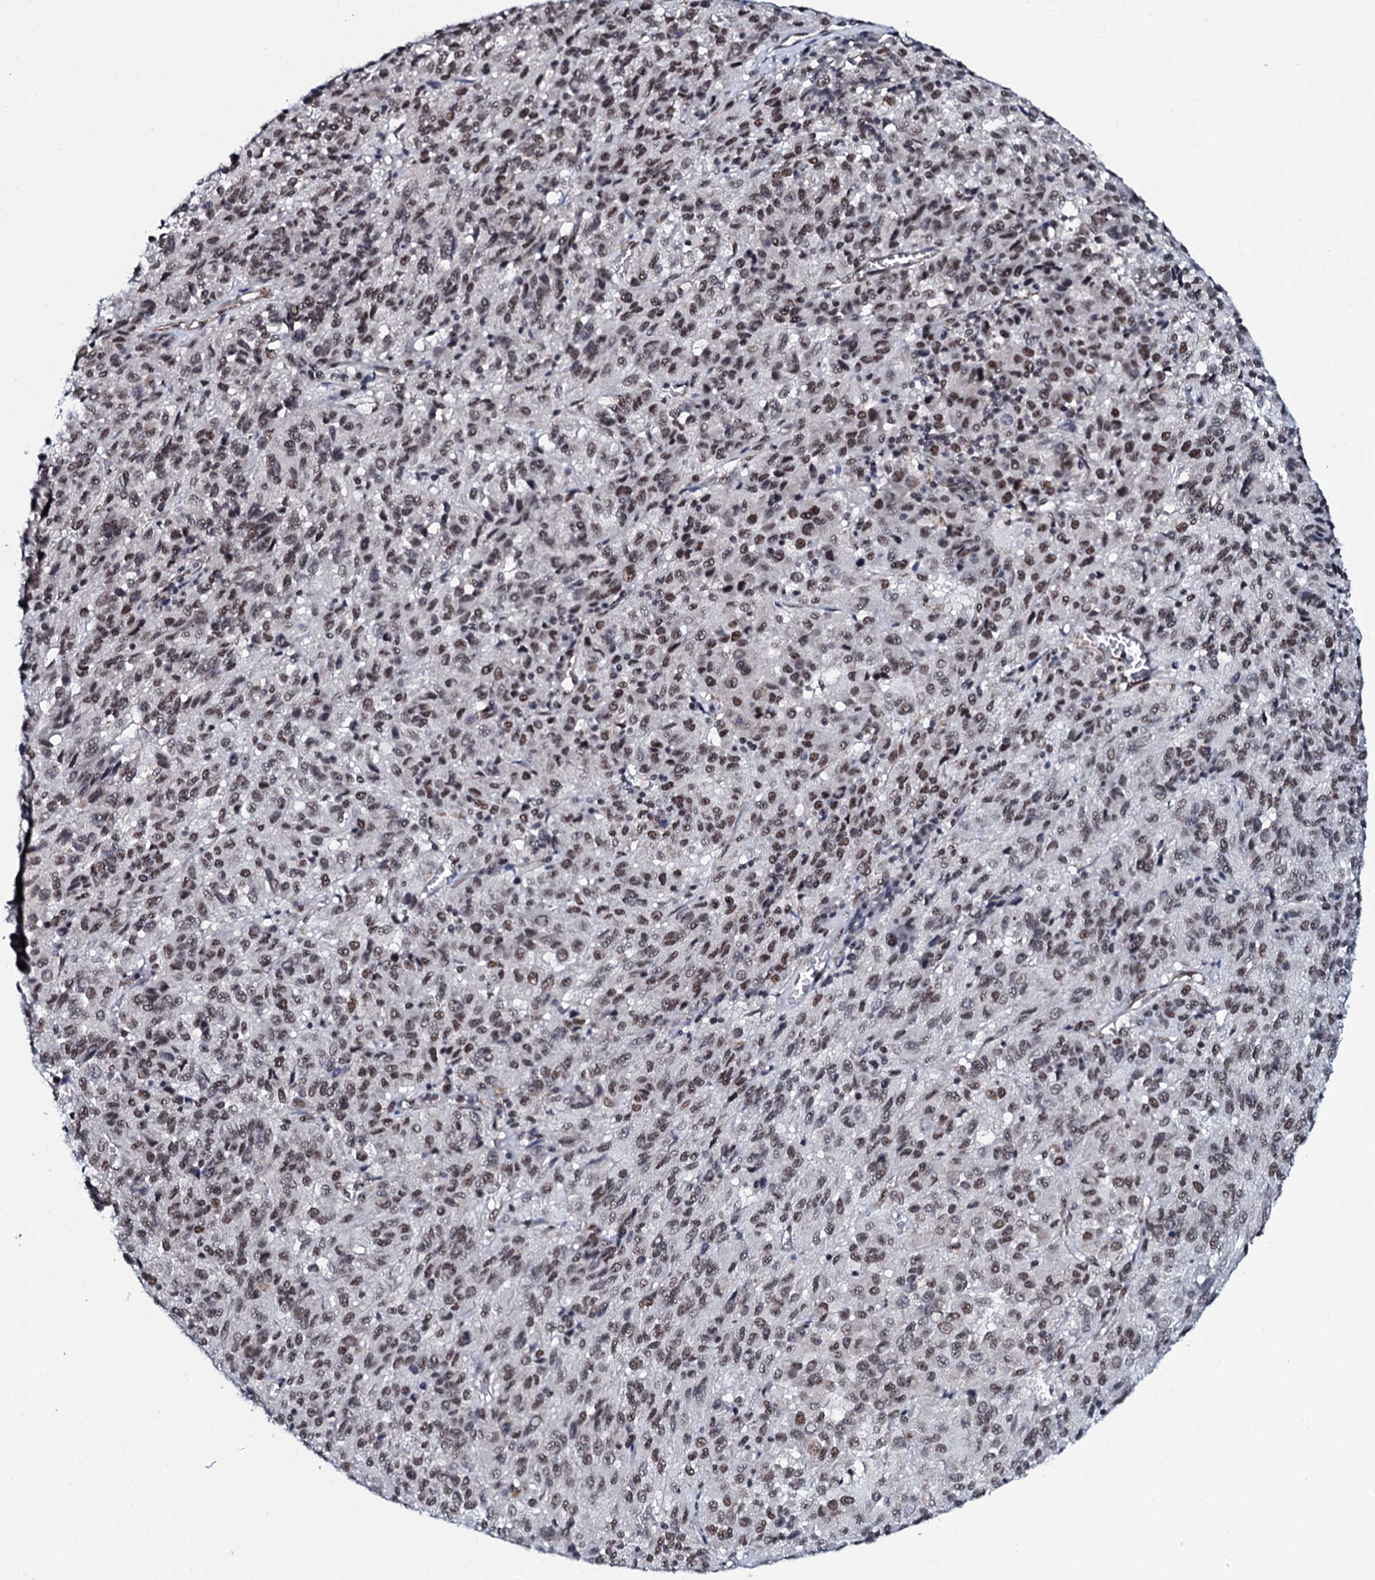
{"staining": {"intensity": "moderate", "quantity": ">75%", "location": "nuclear"}, "tissue": "melanoma", "cell_type": "Tumor cells", "image_type": "cancer", "snomed": [{"axis": "morphology", "description": "Malignant melanoma, Metastatic site"}, {"axis": "topography", "description": "Lung"}], "caption": "Melanoma stained for a protein exhibits moderate nuclear positivity in tumor cells.", "gene": "CWC15", "patient": {"sex": "male", "age": 64}}